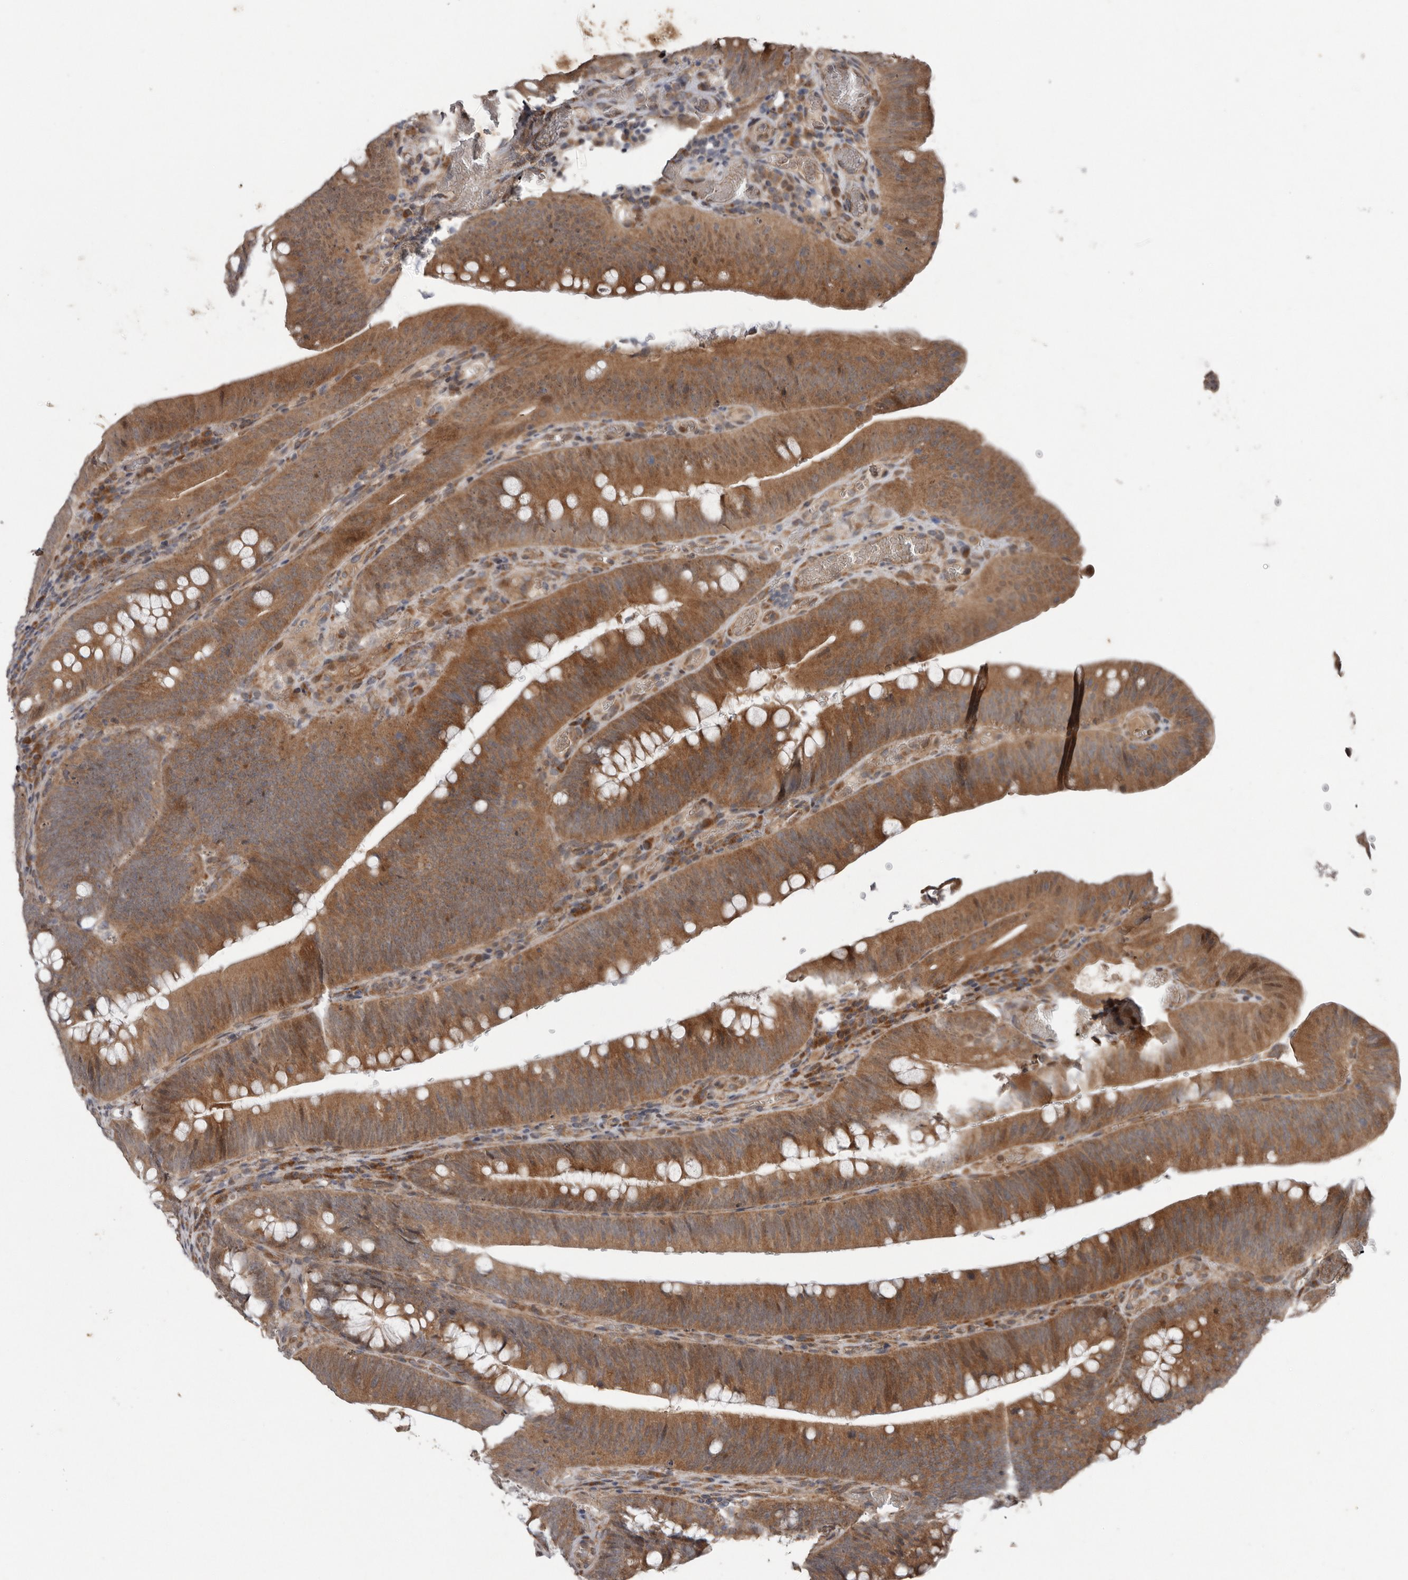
{"staining": {"intensity": "moderate", "quantity": ">75%", "location": "cytoplasmic/membranous"}, "tissue": "colorectal cancer", "cell_type": "Tumor cells", "image_type": "cancer", "snomed": [{"axis": "morphology", "description": "Normal tissue, NOS"}, {"axis": "topography", "description": "Colon"}], "caption": "The immunohistochemical stain highlights moderate cytoplasmic/membranous positivity in tumor cells of colorectal cancer tissue.", "gene": "CHML", "patient": {"sex": "female", "age": 82}}